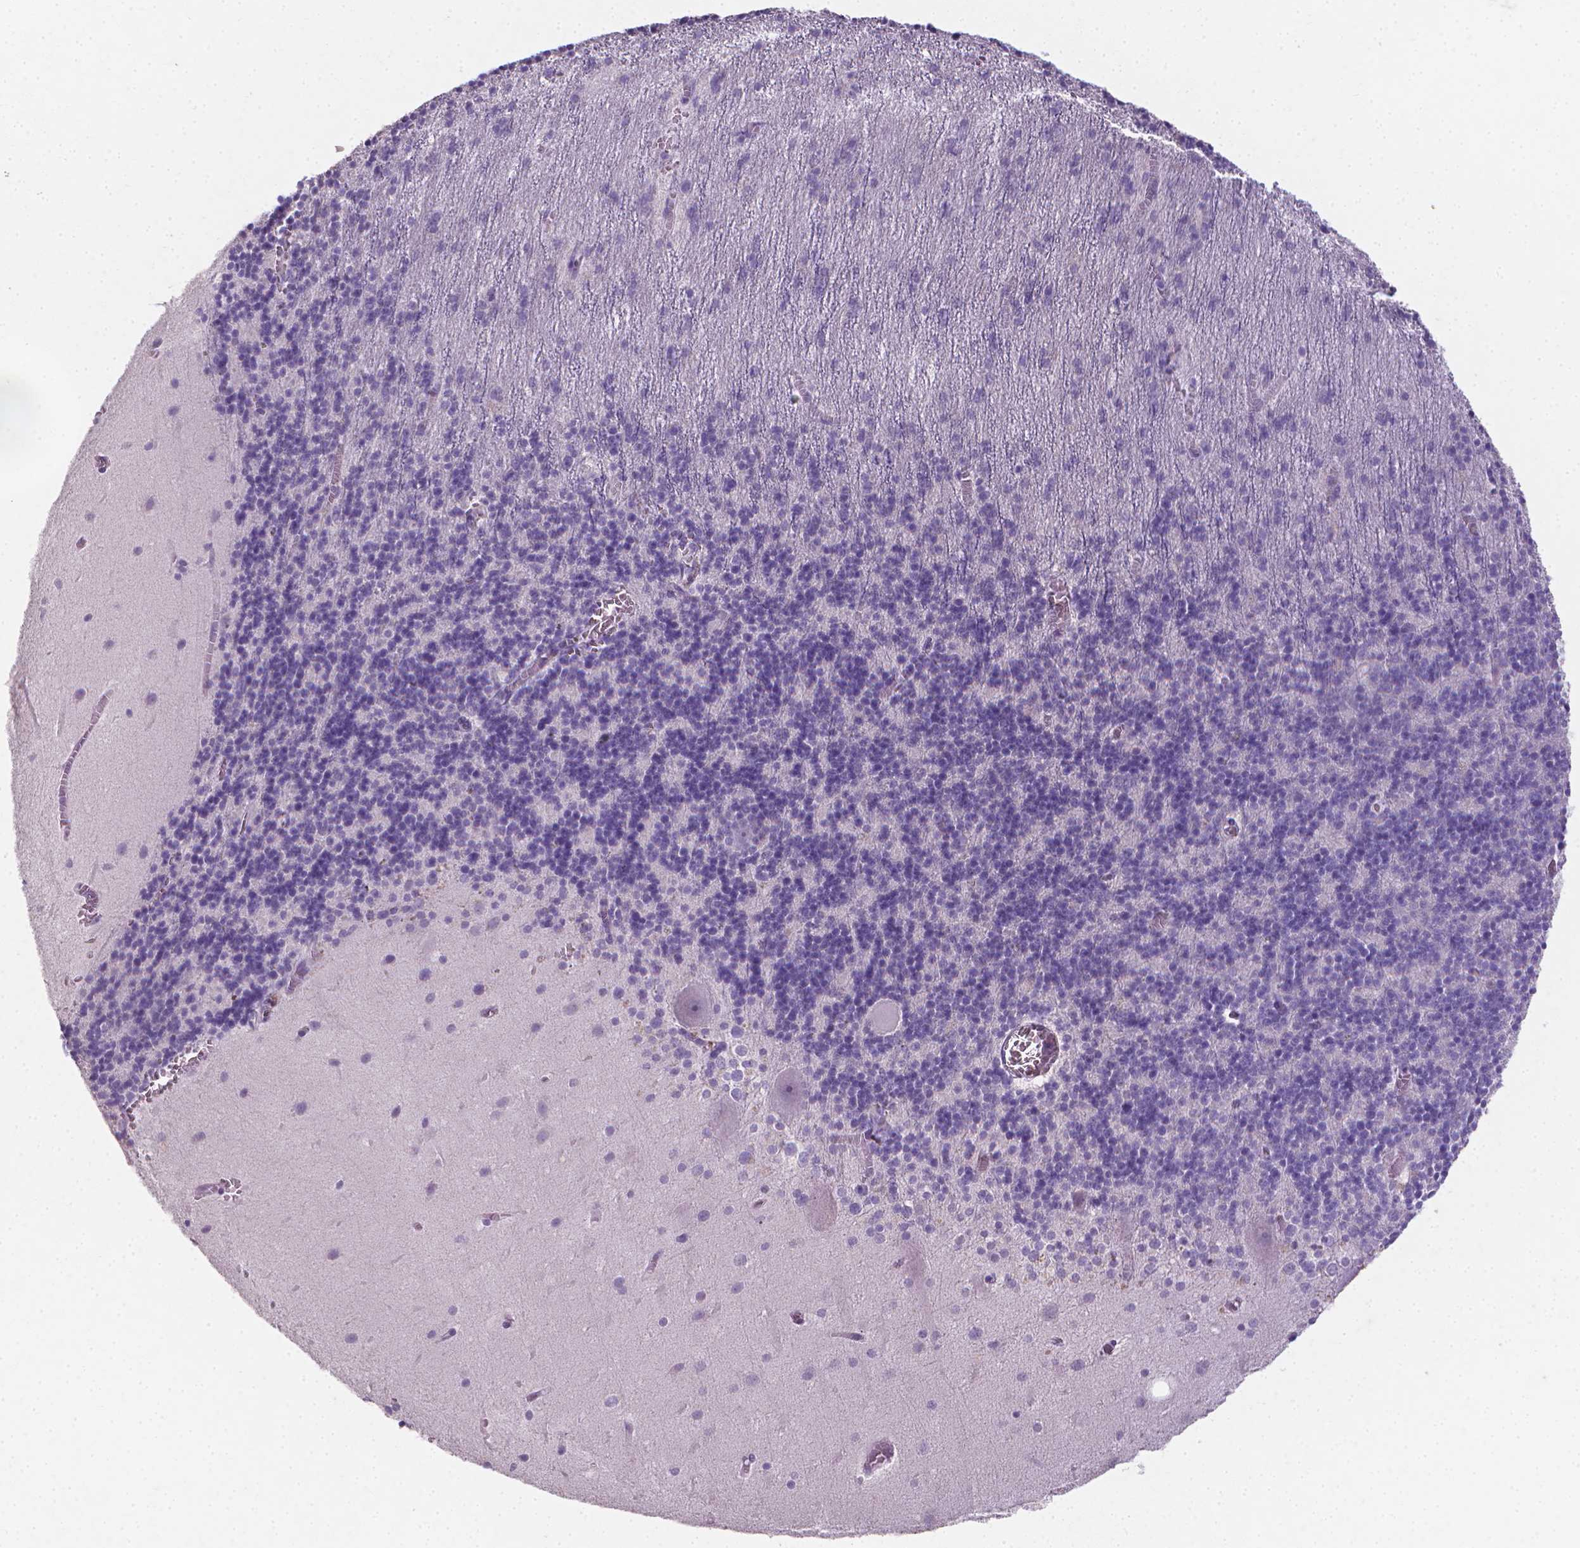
{"staining": {"intensity": "negative", "quantity": "none", "location": "none"}, "tissue": "cerebellum", "cell_type": "Cells in granular layer", "image_type": "normal", "snomed": [{"axis": "morphology", "description": "Normal tissue, NOS"}, {"axis": "topography", "description": "Cerebellum"}], "caption": "Immunohistochemical staining of normal cerebellum exhibits no significant expression in cells in granular layer.", "gene": "XPNPEP2", "patient": {"sex": "male", "age": 70}}